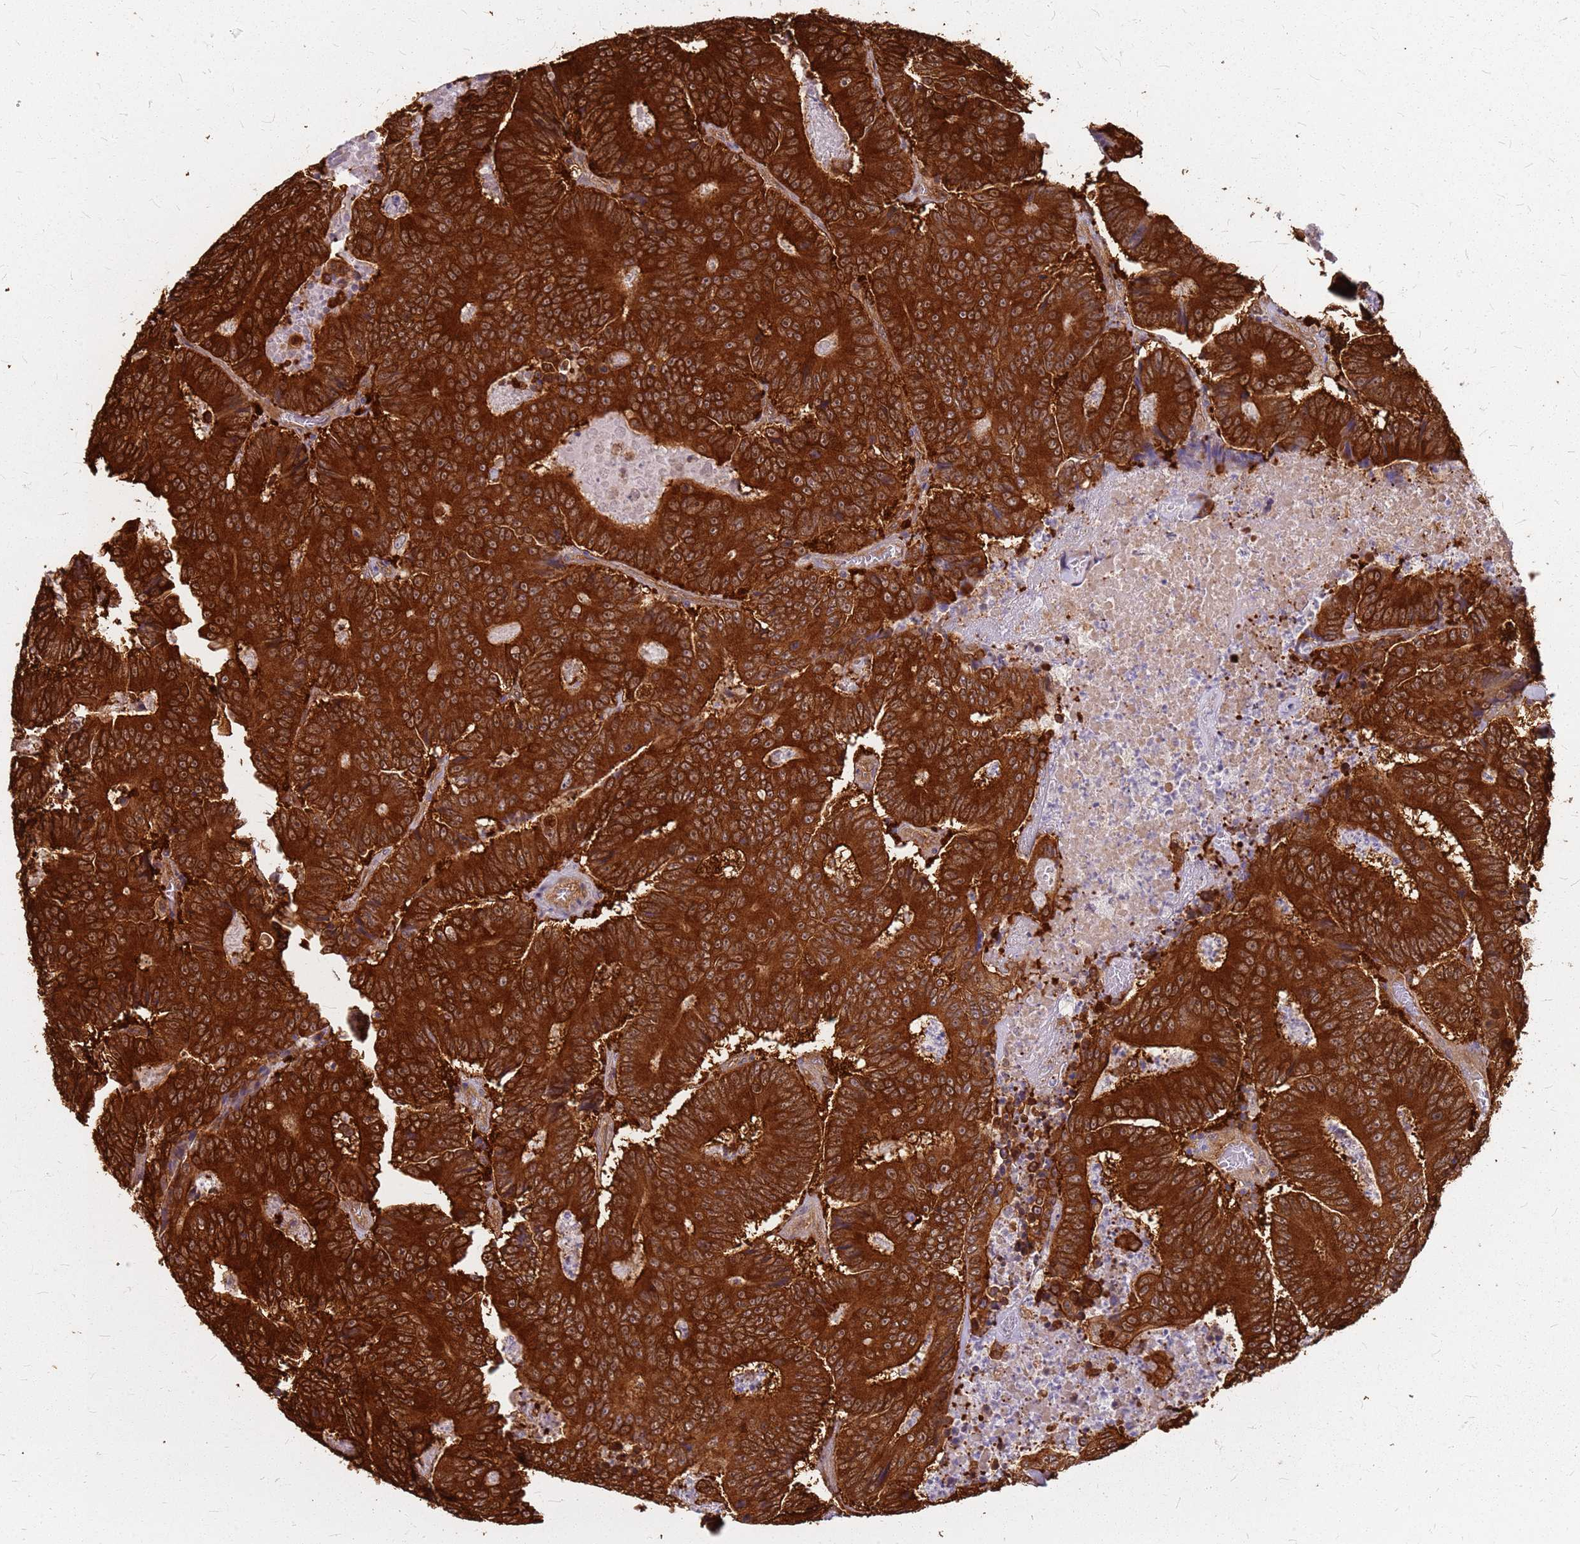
{"staining": {"intensity": "strong", "quantity": ">75%", "location": "cytoplasmic/membranous"}, "tissue": "colorectal cancer", "cell_type": "Tumor cells", "image_type": "cancer", "snomed": [{"axis": "morphology", "description": "Adenocarcinoma, NOS"}, {"axis": "topography", "description": "Colon"}], "caption": "DAB (3,3'-diaminobenzidine) immunohistochemical staining of colorectal cancer (adenocarcinoma) demonstrates strong cytoplasmic/membranous protein staining in about >75% of tumor cells.", "gene": "HDX", "patient": {"sex": "male", "age": 83}}